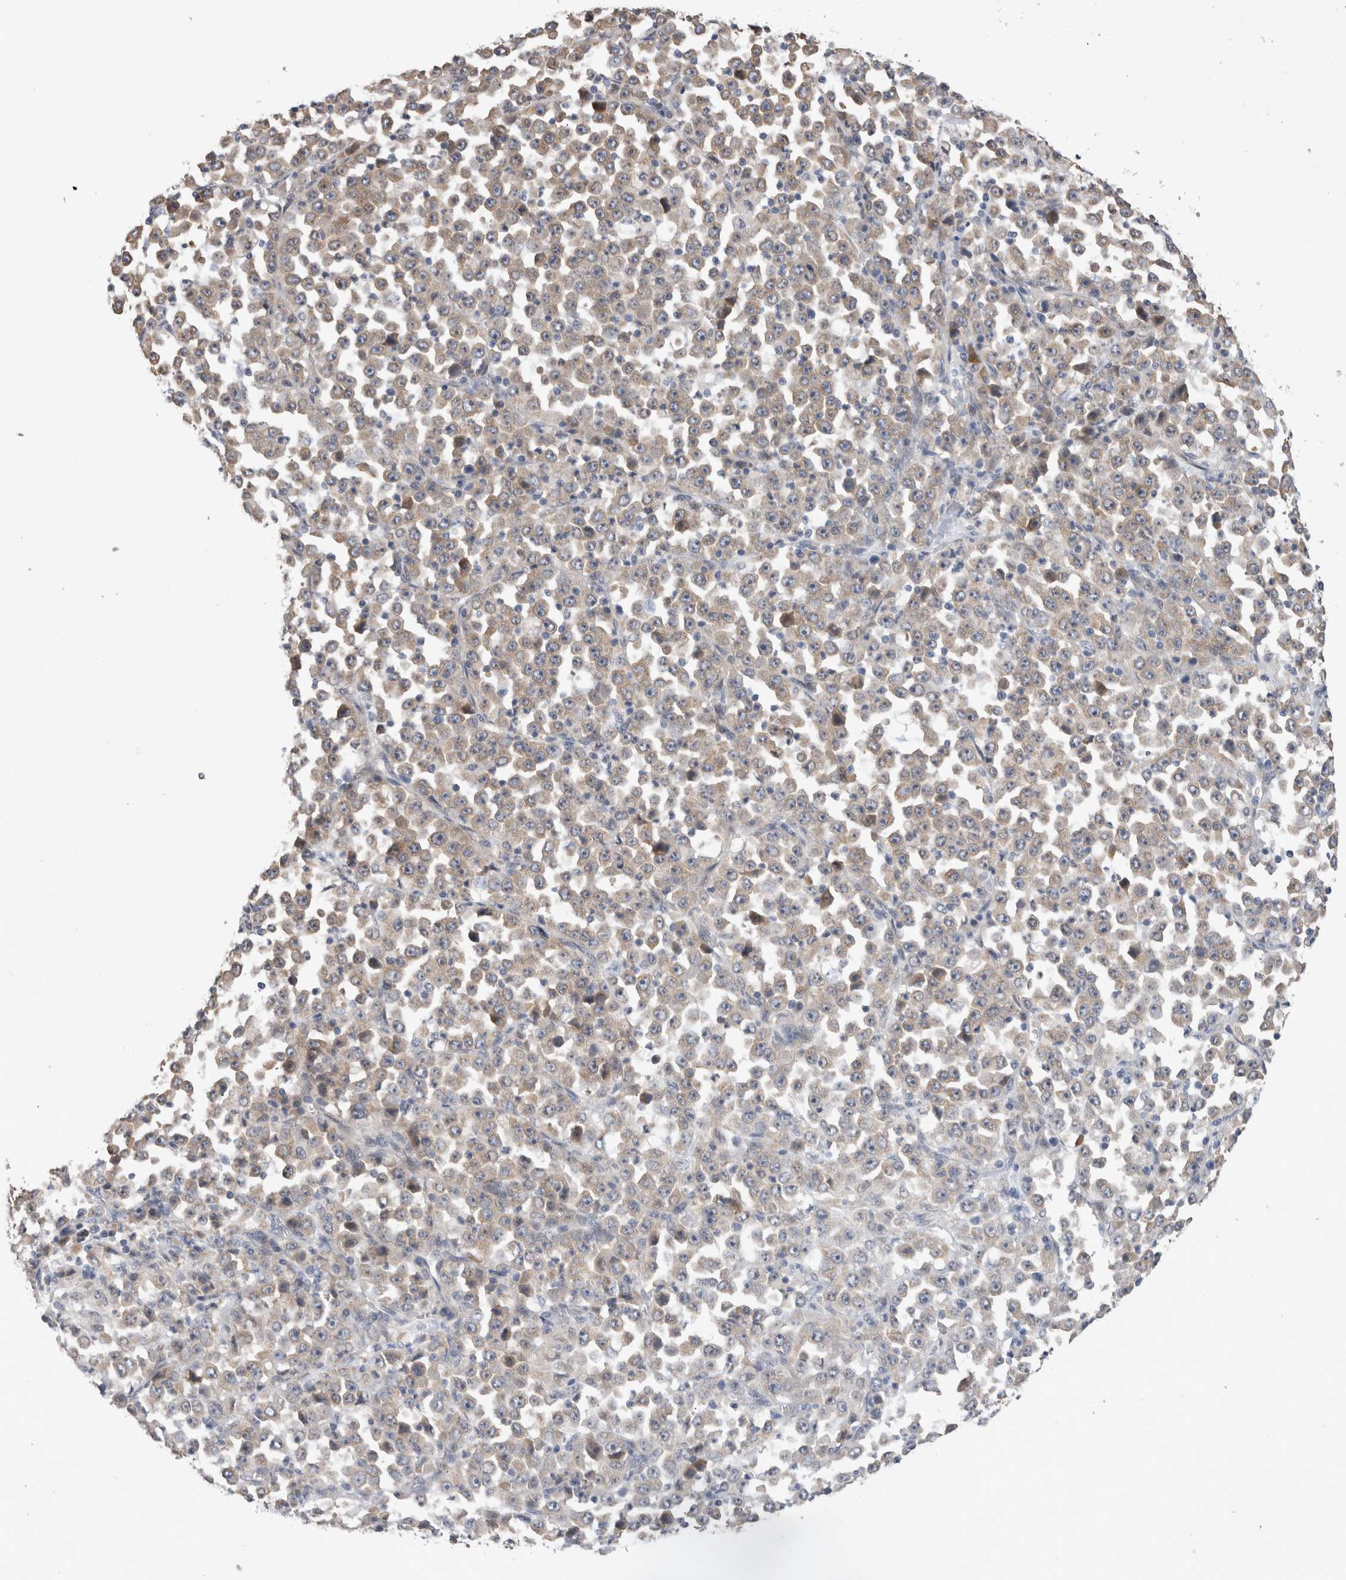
{"staining": {"intensity": "weak", "quantity": "<25%", "location": "cytoplasmic/membranous"}, "tissue": "stomach cancer", "cell_type": "Tumor cells", "image_type": "cancer", "snomed": [{"axis": "morphology", "description": "Normal tissue, NOS"}, {"axis": "morphology", "description": "Adenocarcinoma, NOS"}, {"axis": "topography", "description": "Stomach, upper"}, {"axis": "topography", "description": "Stomach"}], "caption": "Protein analysis of stomach cancer (adenocarcinoma) reveals no significant positivity in tumor cells.", "gene": "CRYBG1", "patient": {"sex": "male", "age": 59}}